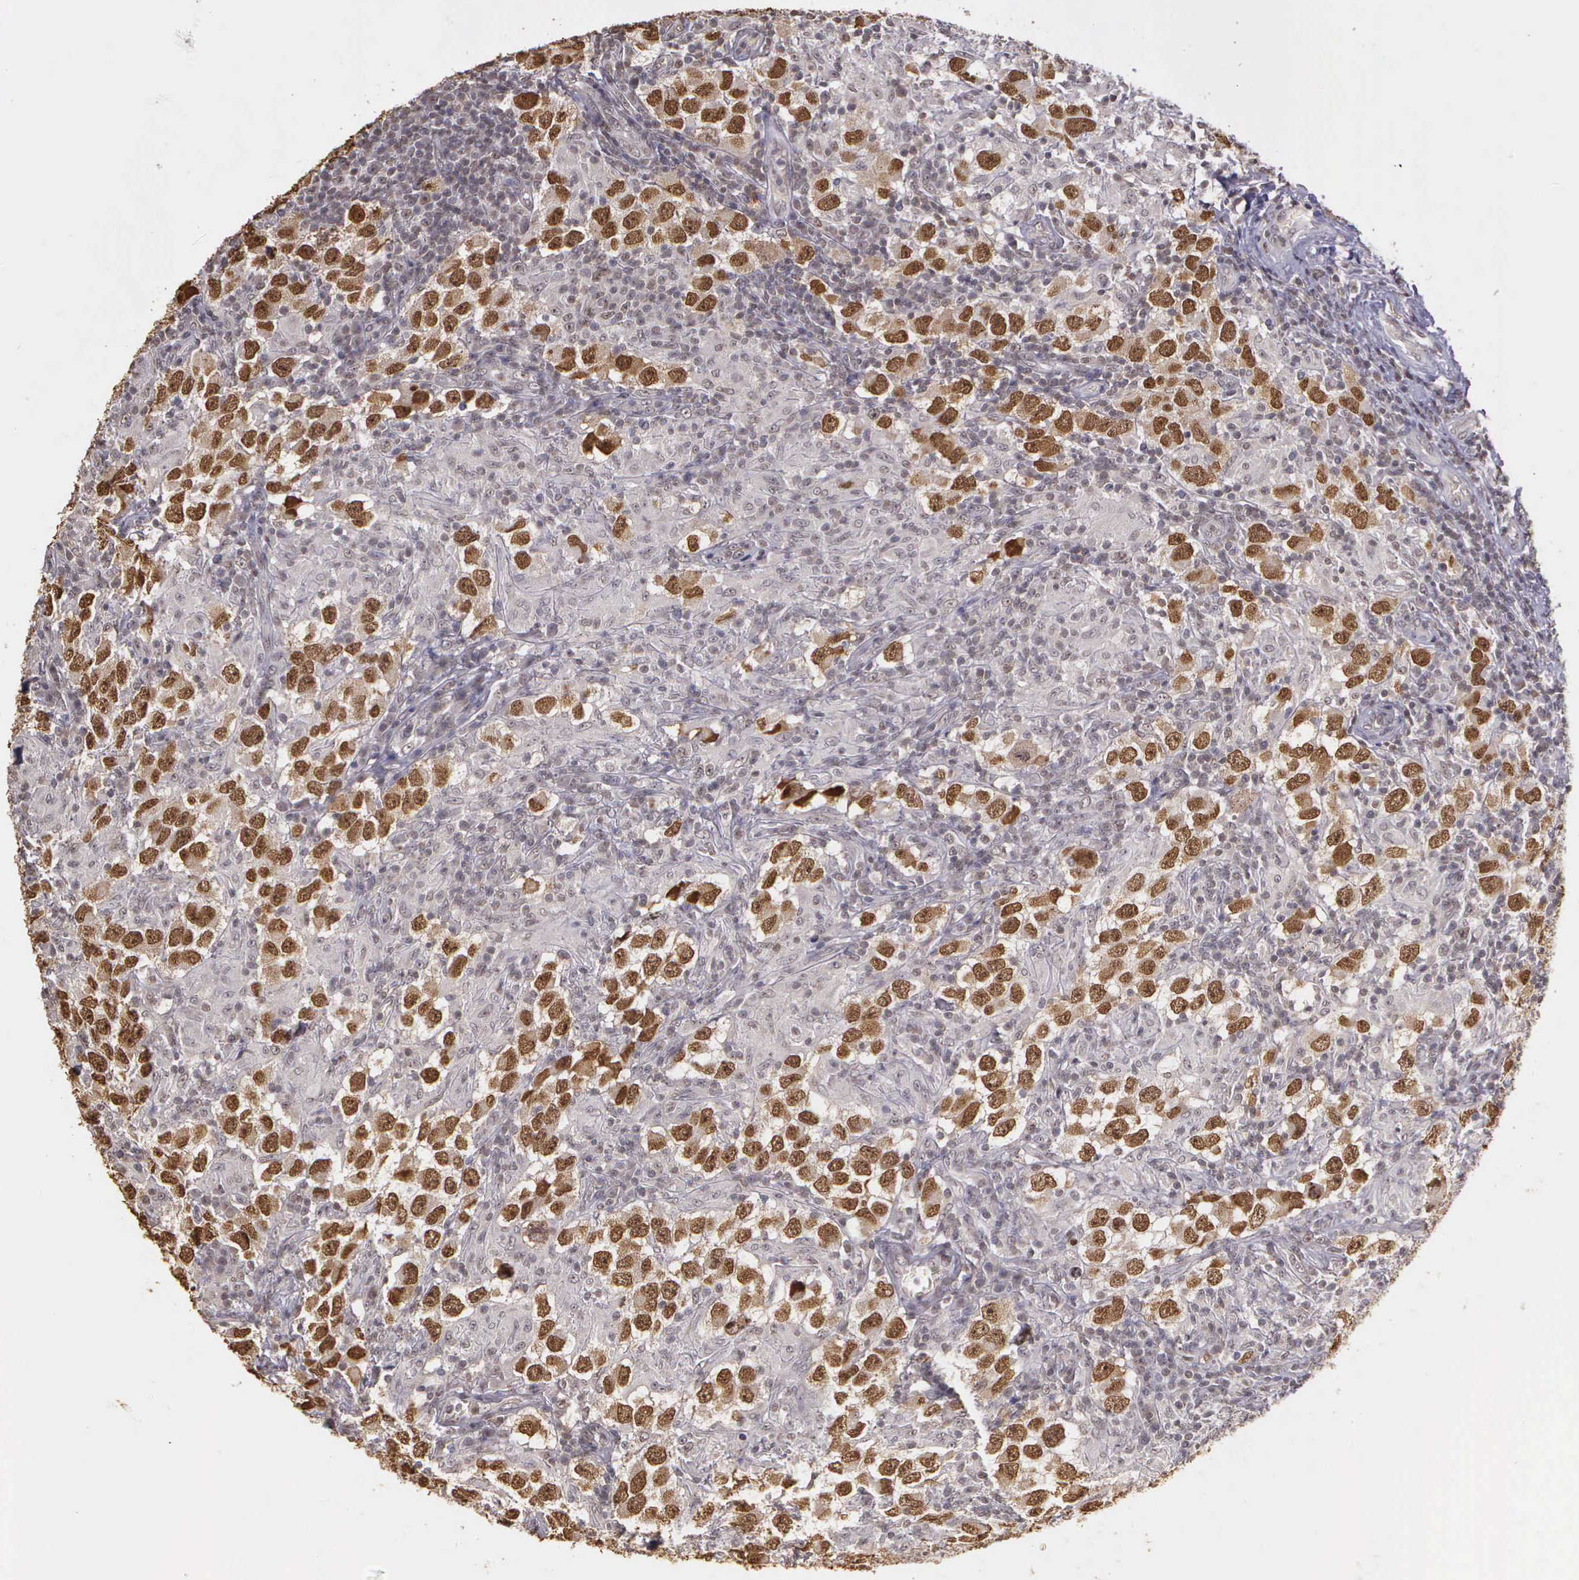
{"staining": {"intensity": "moderate", "quantity": ">75%", "location": "nuclear"}, "tissue": "testis cancer", "cell_type": "Tumor cells", "image_type": "cancer", "snomed": [{"axis": "morphology", "description": "Carcinoma, Embryonal, NOS"}, {"axis": "topography", "description": "Testis"}], "caption": "This micrograph shows testis embryonal carcinoma stained with immunohistochemistry to label a protein in brown. The nuclear of tumor cells show moderate positivity for the protein. Nuclei are counter-stained blue.", "gene": "ARMCX5", "patient": {"sex": "male", "age": 21}}